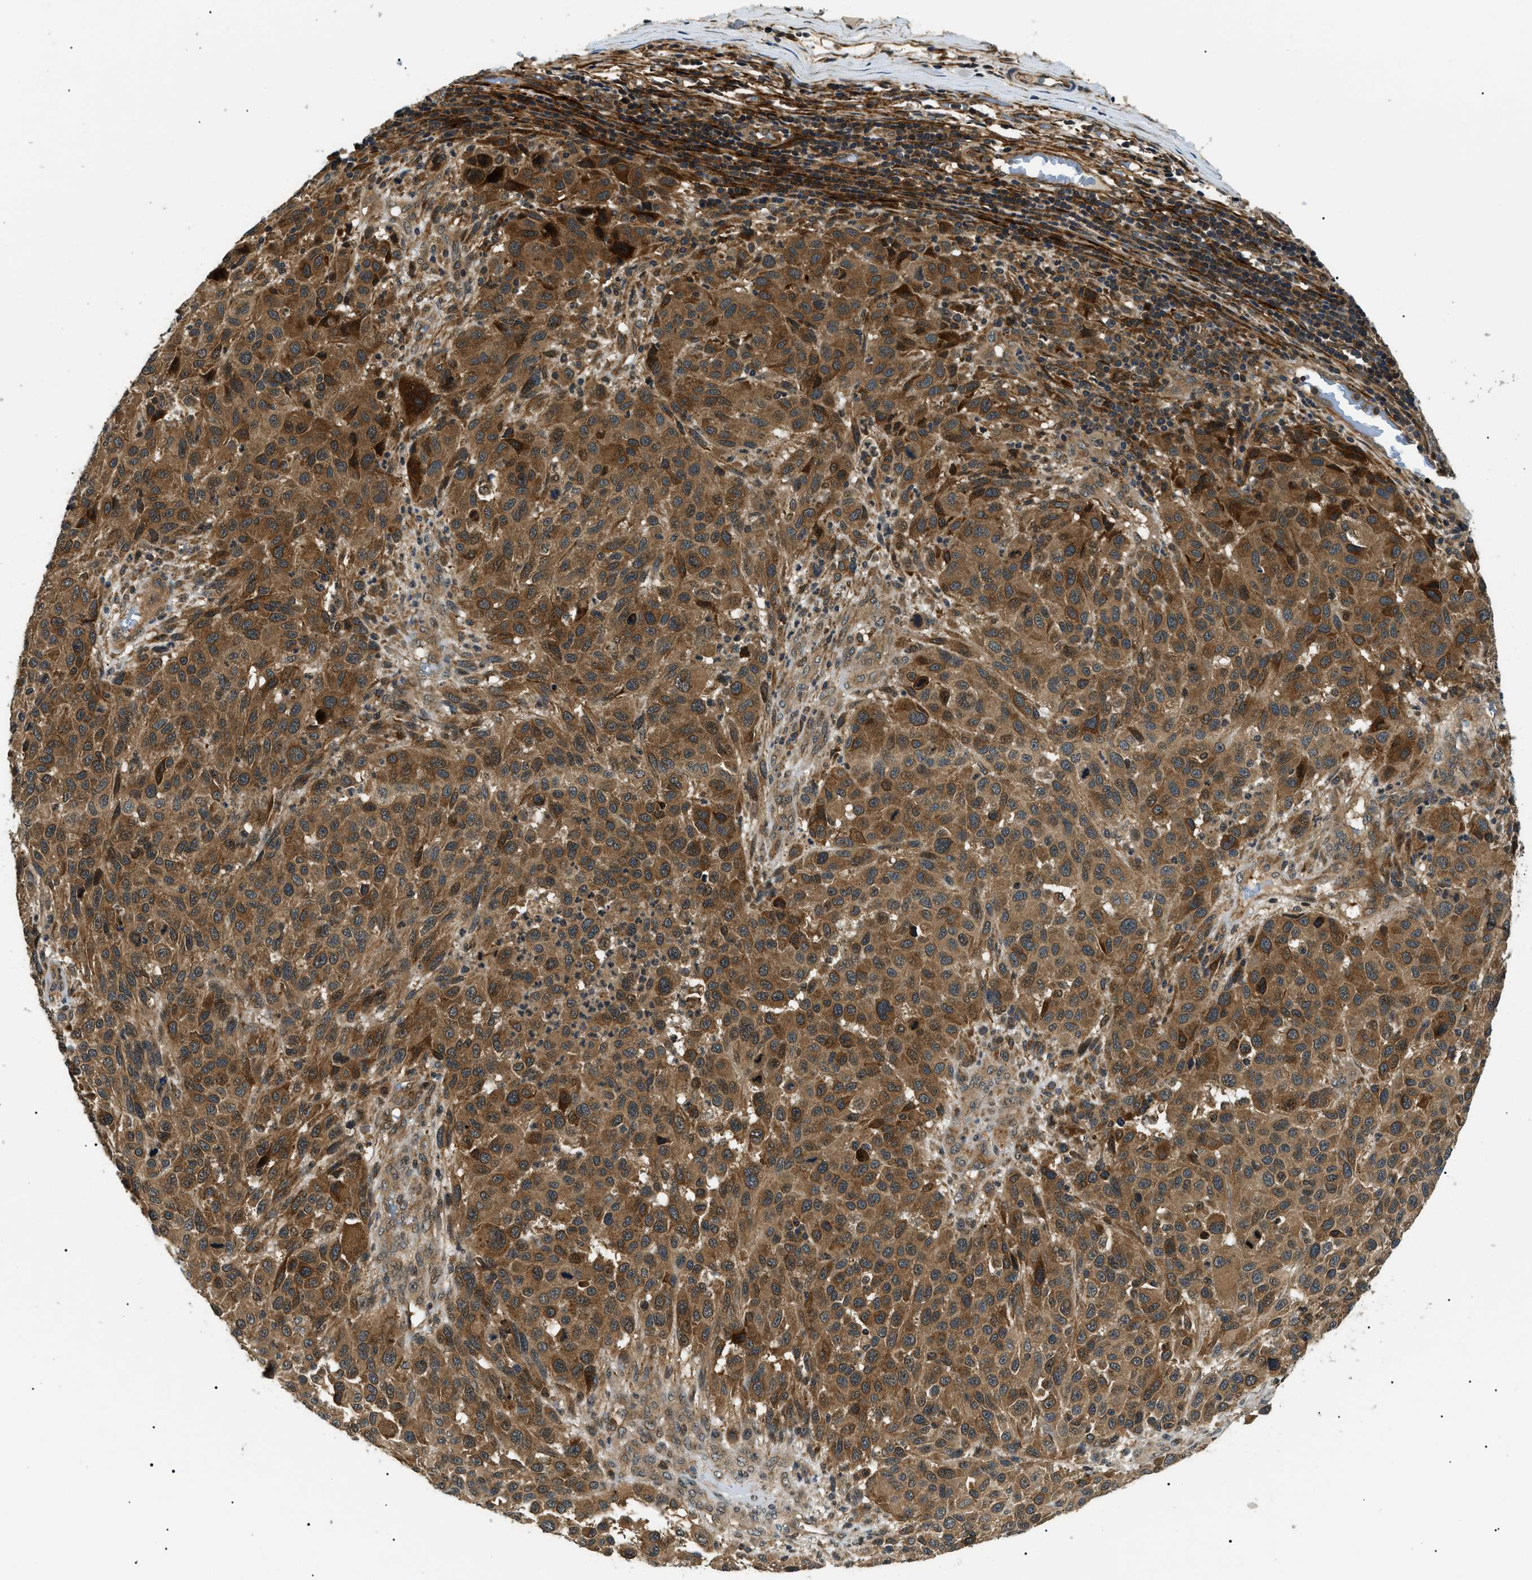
{"staining": {"intensity": "moderate", "quantity": ">75%", "location": "cytoplasmic/membranous"}, "tissue": "melanoma", "cell_type": "Tumor cells", "image_type": "cancer", "snomed": [{"axis": "morphology", "description": "Malignant melanoma, Metastatic site"}, {"axis": "topography", "description": "Lymph node"}], "caption": "Moderate cytoplasmic/membranous staining is identified in about >75% of tumor cells in melanoma.", "gene": "ATP6AP1", "patient": {"sex": "male", "age": 61}}